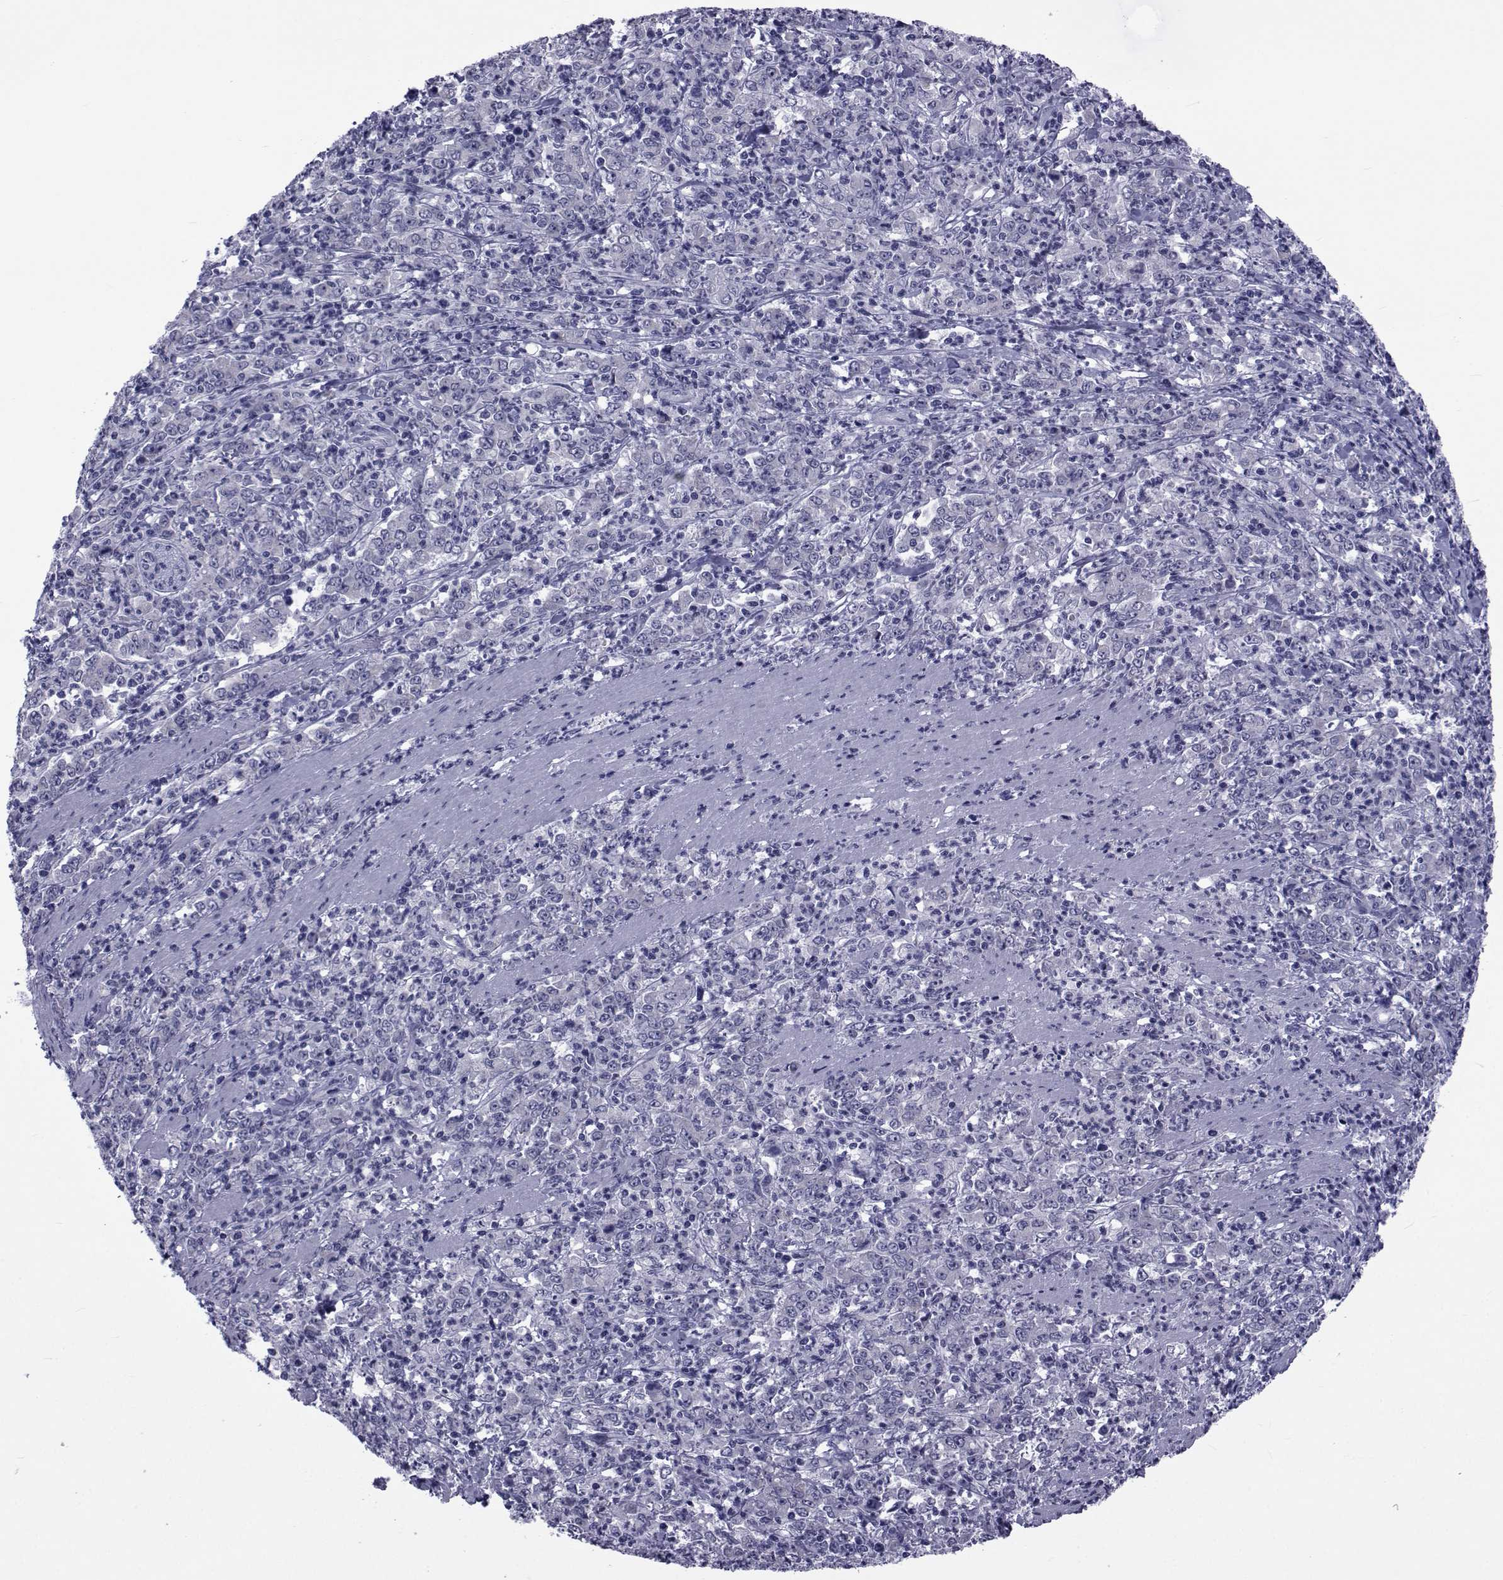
{"staining": {"intensity": "negative", "quantity": "none", "location": "none"}, "tissue": "stomach cancer", "cell_type": "Tumor cells", "image_type": "cancer", "snomed": [{"axis": "morphology", "description": "Adenocarcinoma, NOS"}, {"axis": "topography", "description": "Stomach, lower"}], "caption": "Tumor cells are negative for brown protein staining in stomach cancer (adenocarcinoma). (Brightfield microscopy of DAB immunohistochemistry (IHC) at high magnification).", "gene": "GKAP1", "patient": {"sex": "female", "age": 71}}